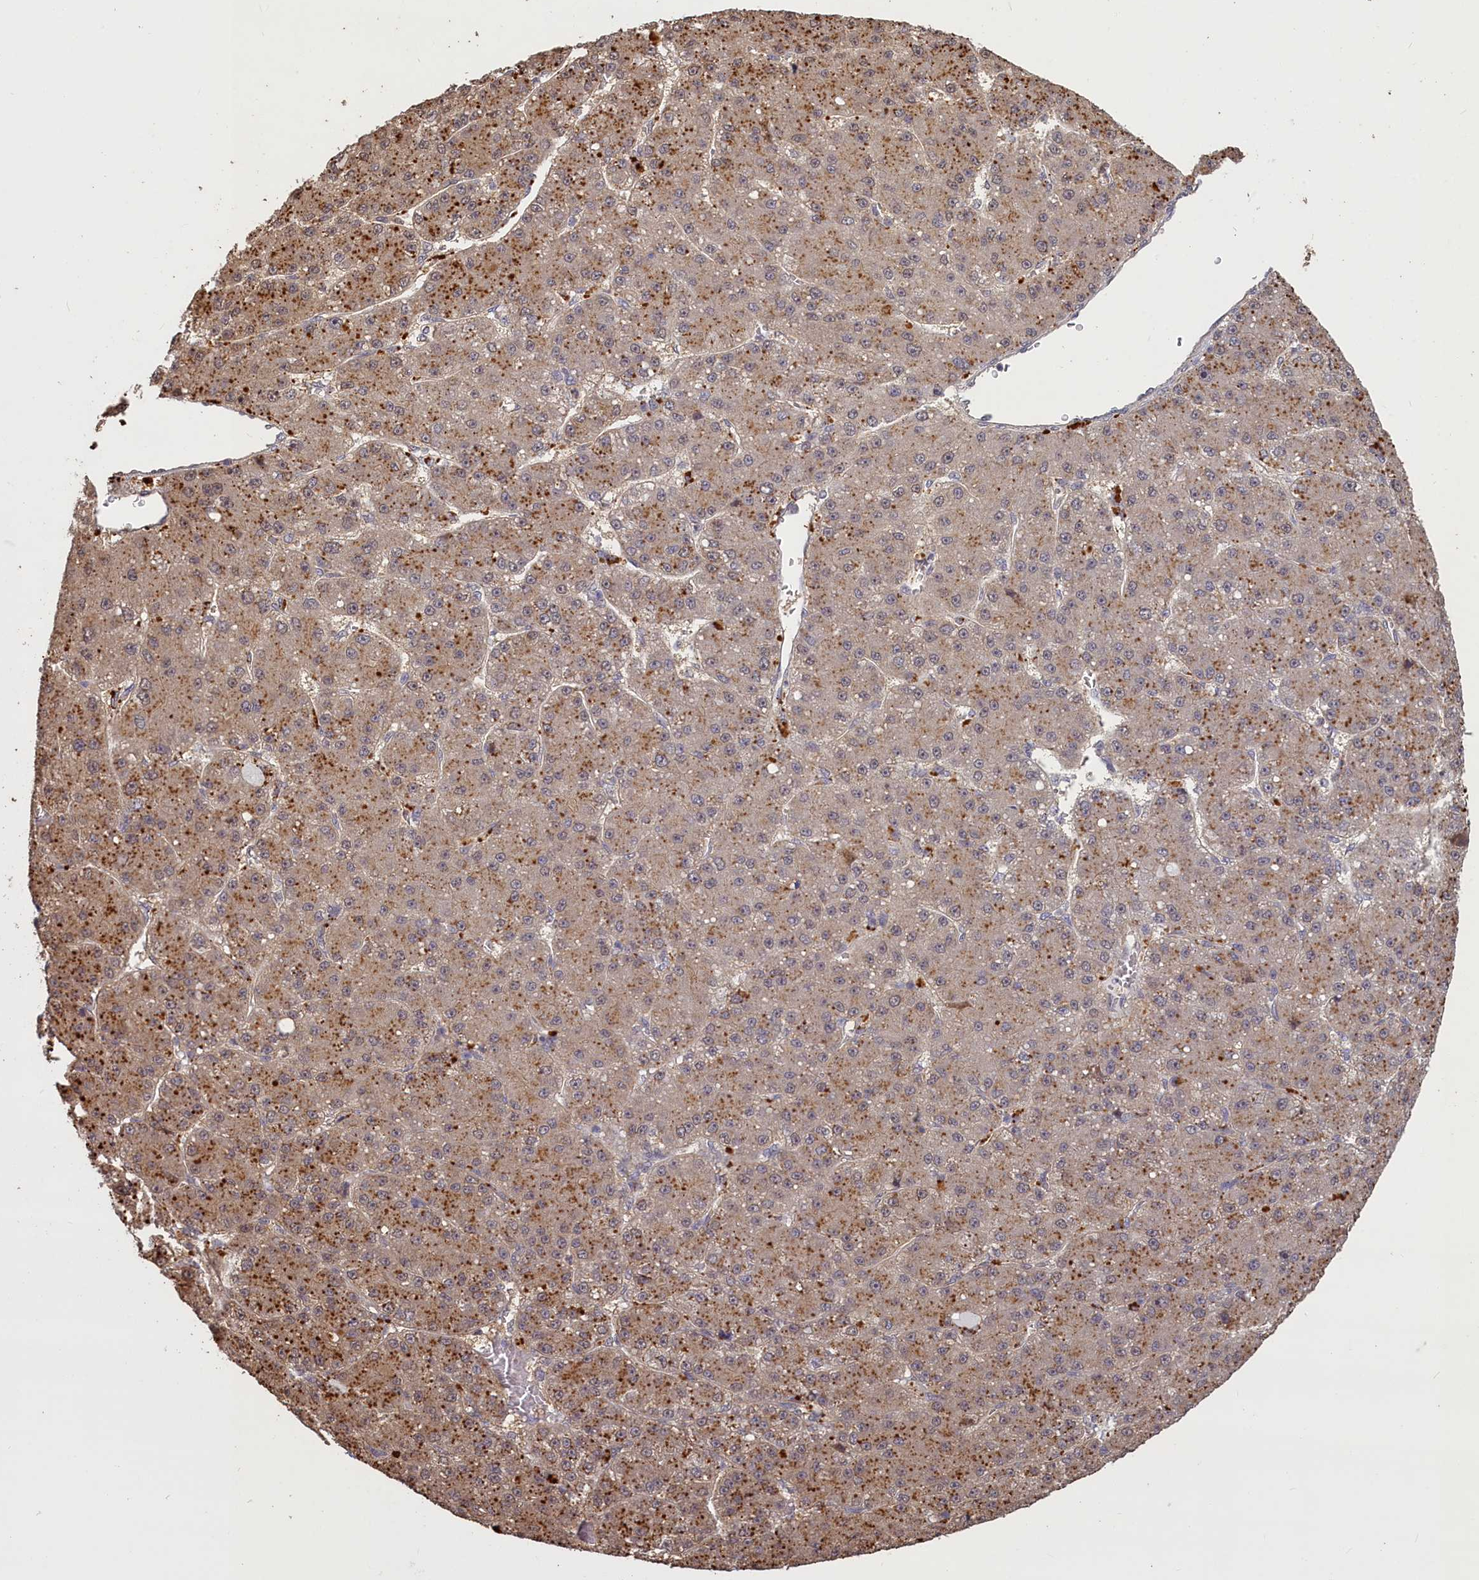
{"staining": {"intensity": "moderate", "quantity": "25%-75%", "location": "cytoplasmic/membranous"}, "tissue": "liver cancer", "cell_type": "Tumor cells", "image_type": "cancer", "snomed": [{"axis": "morphology", "description": "Carcinoma, Hepatocellular, NOS"}, {"axis": "topography", "description": "Liver"}], "caption": "Hepatocellular carcinoma (liver) stained with immunohistochemistry shows moderate cytoplasmic/membranous expression in about 25%-75% of tumor cells. The staining was performed using DAB (3,3'-diaminobenzidine), with brown indicating positive protein expression. Nuclei are stained blue with hematoxylin.", "gene": "UCHL3", "patient": {"sex": "male", "age": 67}}